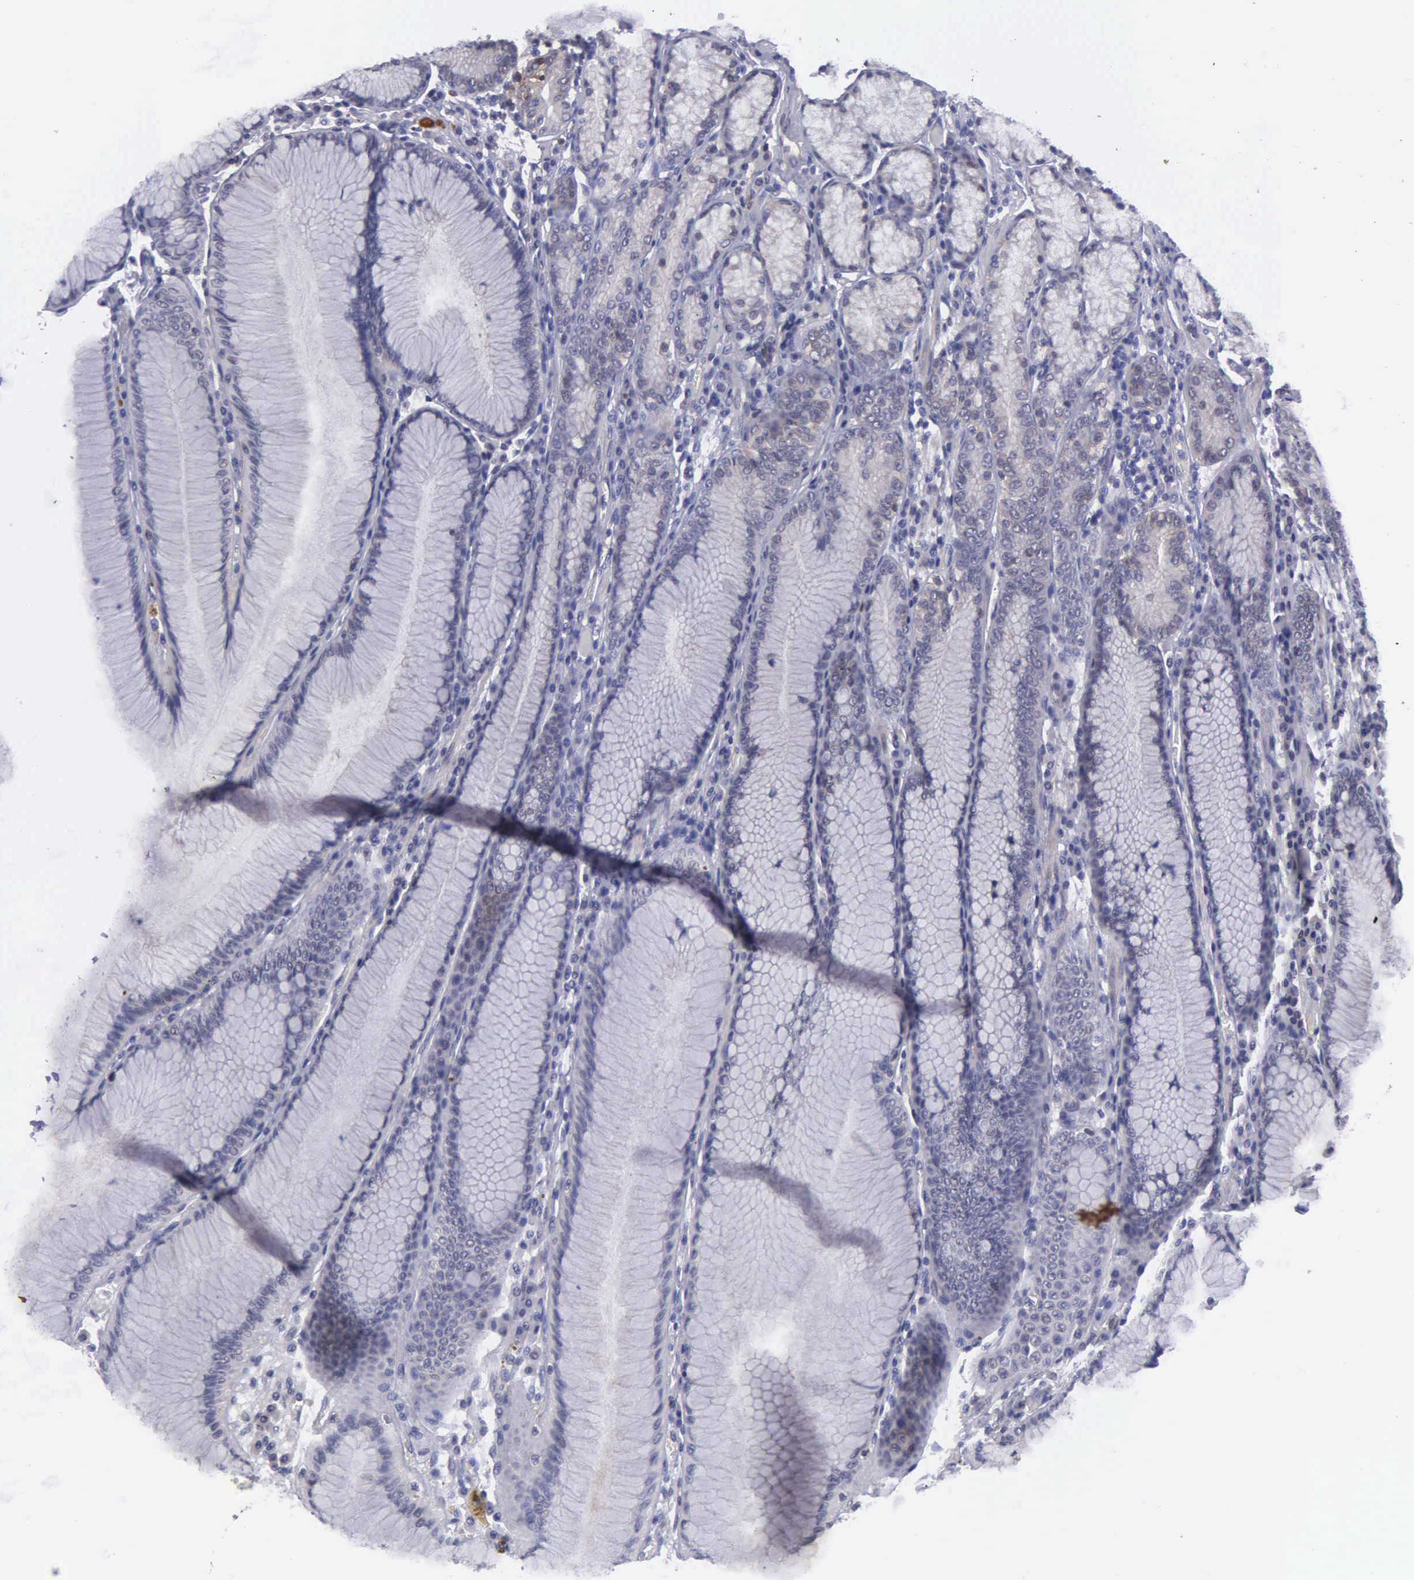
{"staining": {"intensity": "negative", "quantity": "none", "location": "none"}, "tissue": "stomach", "cell_type": "Glandular cells", "image_type": "normal", "snomed": [{"axis": "morphology", "description": "Normal tissue, NOS"}, {"axis": "topography", "description": "Stomach, lower"}], "caption": "Image shows no protein positivity in glandular cells of unremarkable stomach. (DAB IHC with hematoxylin counter stain).", "gene": "MICAL3", "patient": {"sex": "female", "age": 93}}